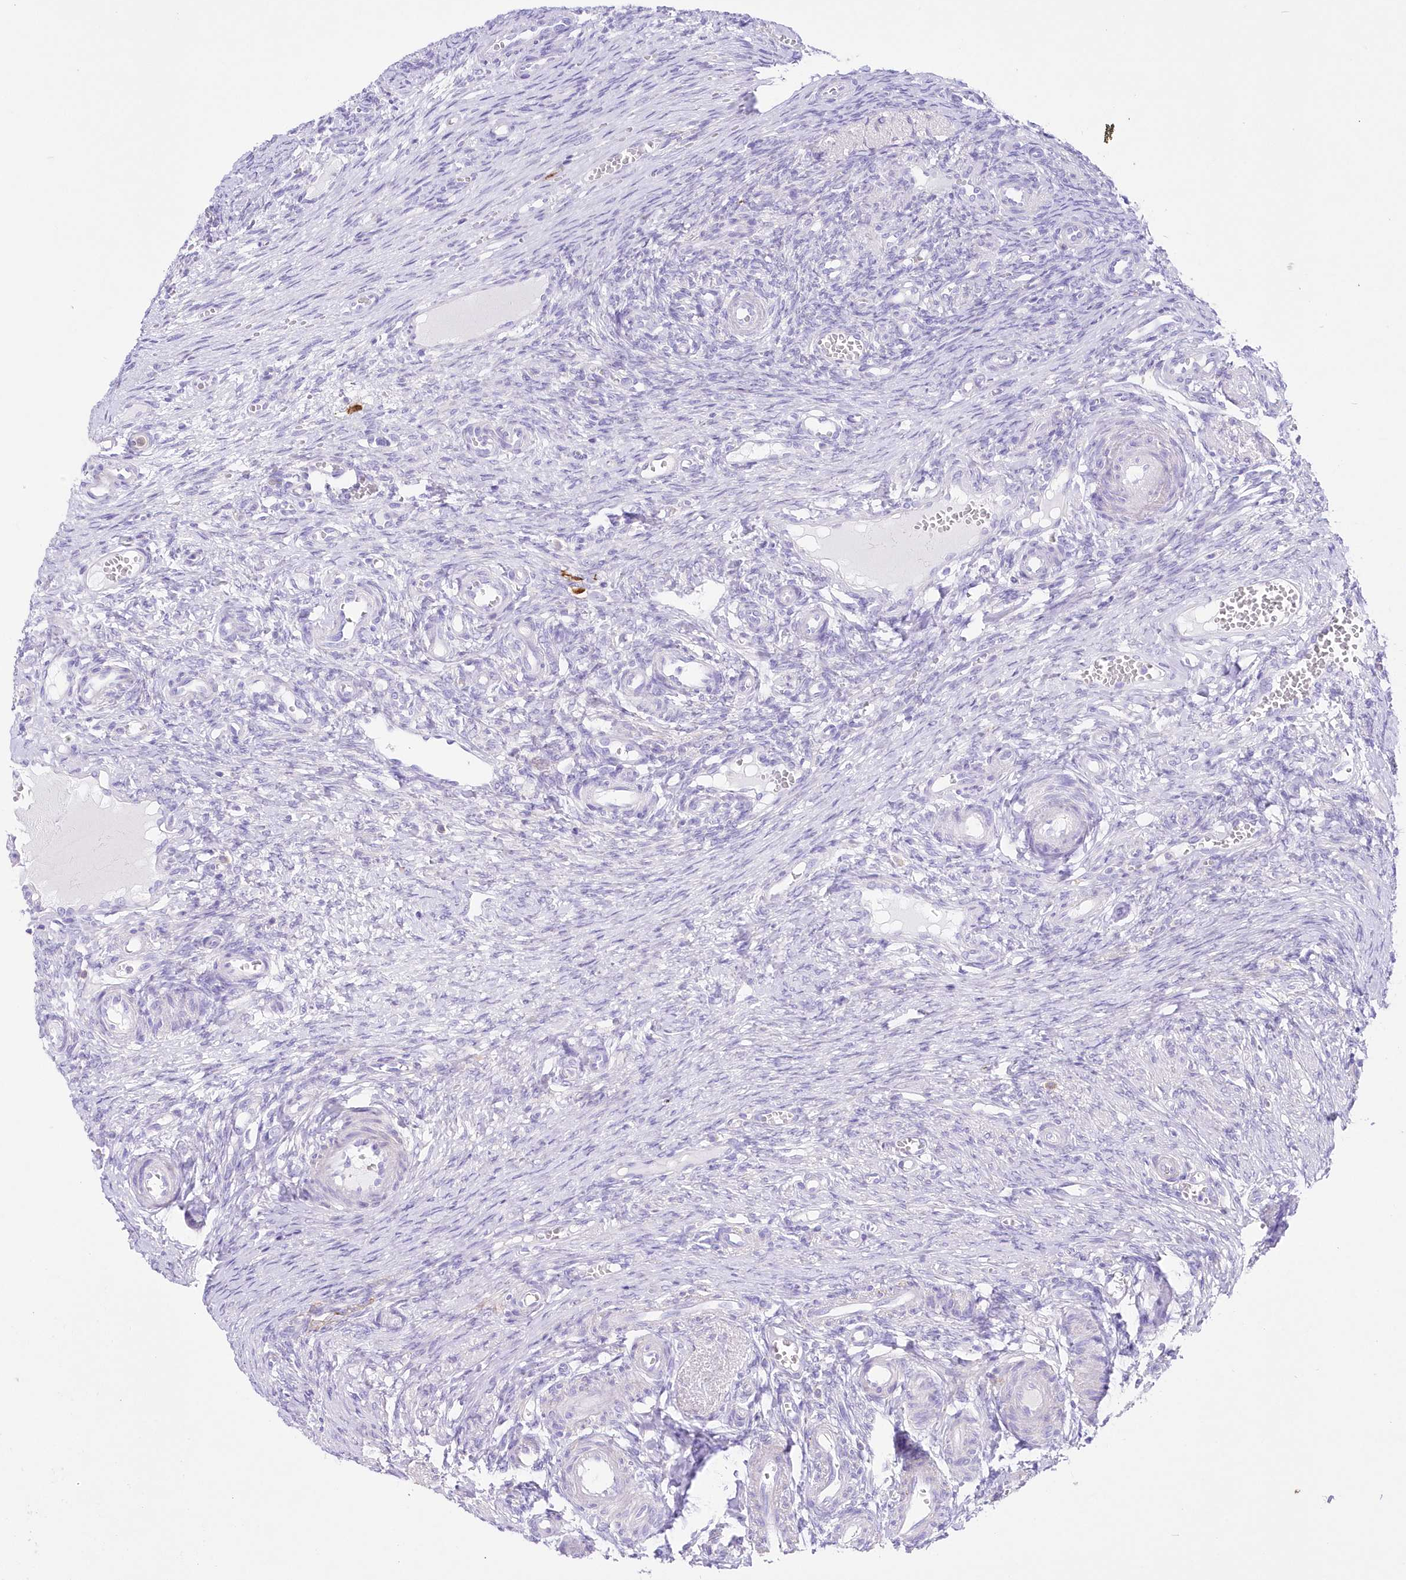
{"staining": {"intensity": "negative", "quantity": "none", "location": "none"}, "tissue": "ovary", "cell_type": "Ovarian stroma cells", "image_type": "normal", "snomed": [{"axis": "morphology", "description": "Adenocarcinoma, NOS"}, {"axis": "topography", "description": "Endometrium"}], "caption": "Micrograph shows no significant protein expression in ovarian stroma cells of benign ovary. Nuclei are stained in blue.", "gene": "DNAJC19", "patient": {"sex": "female", "age": 32}}